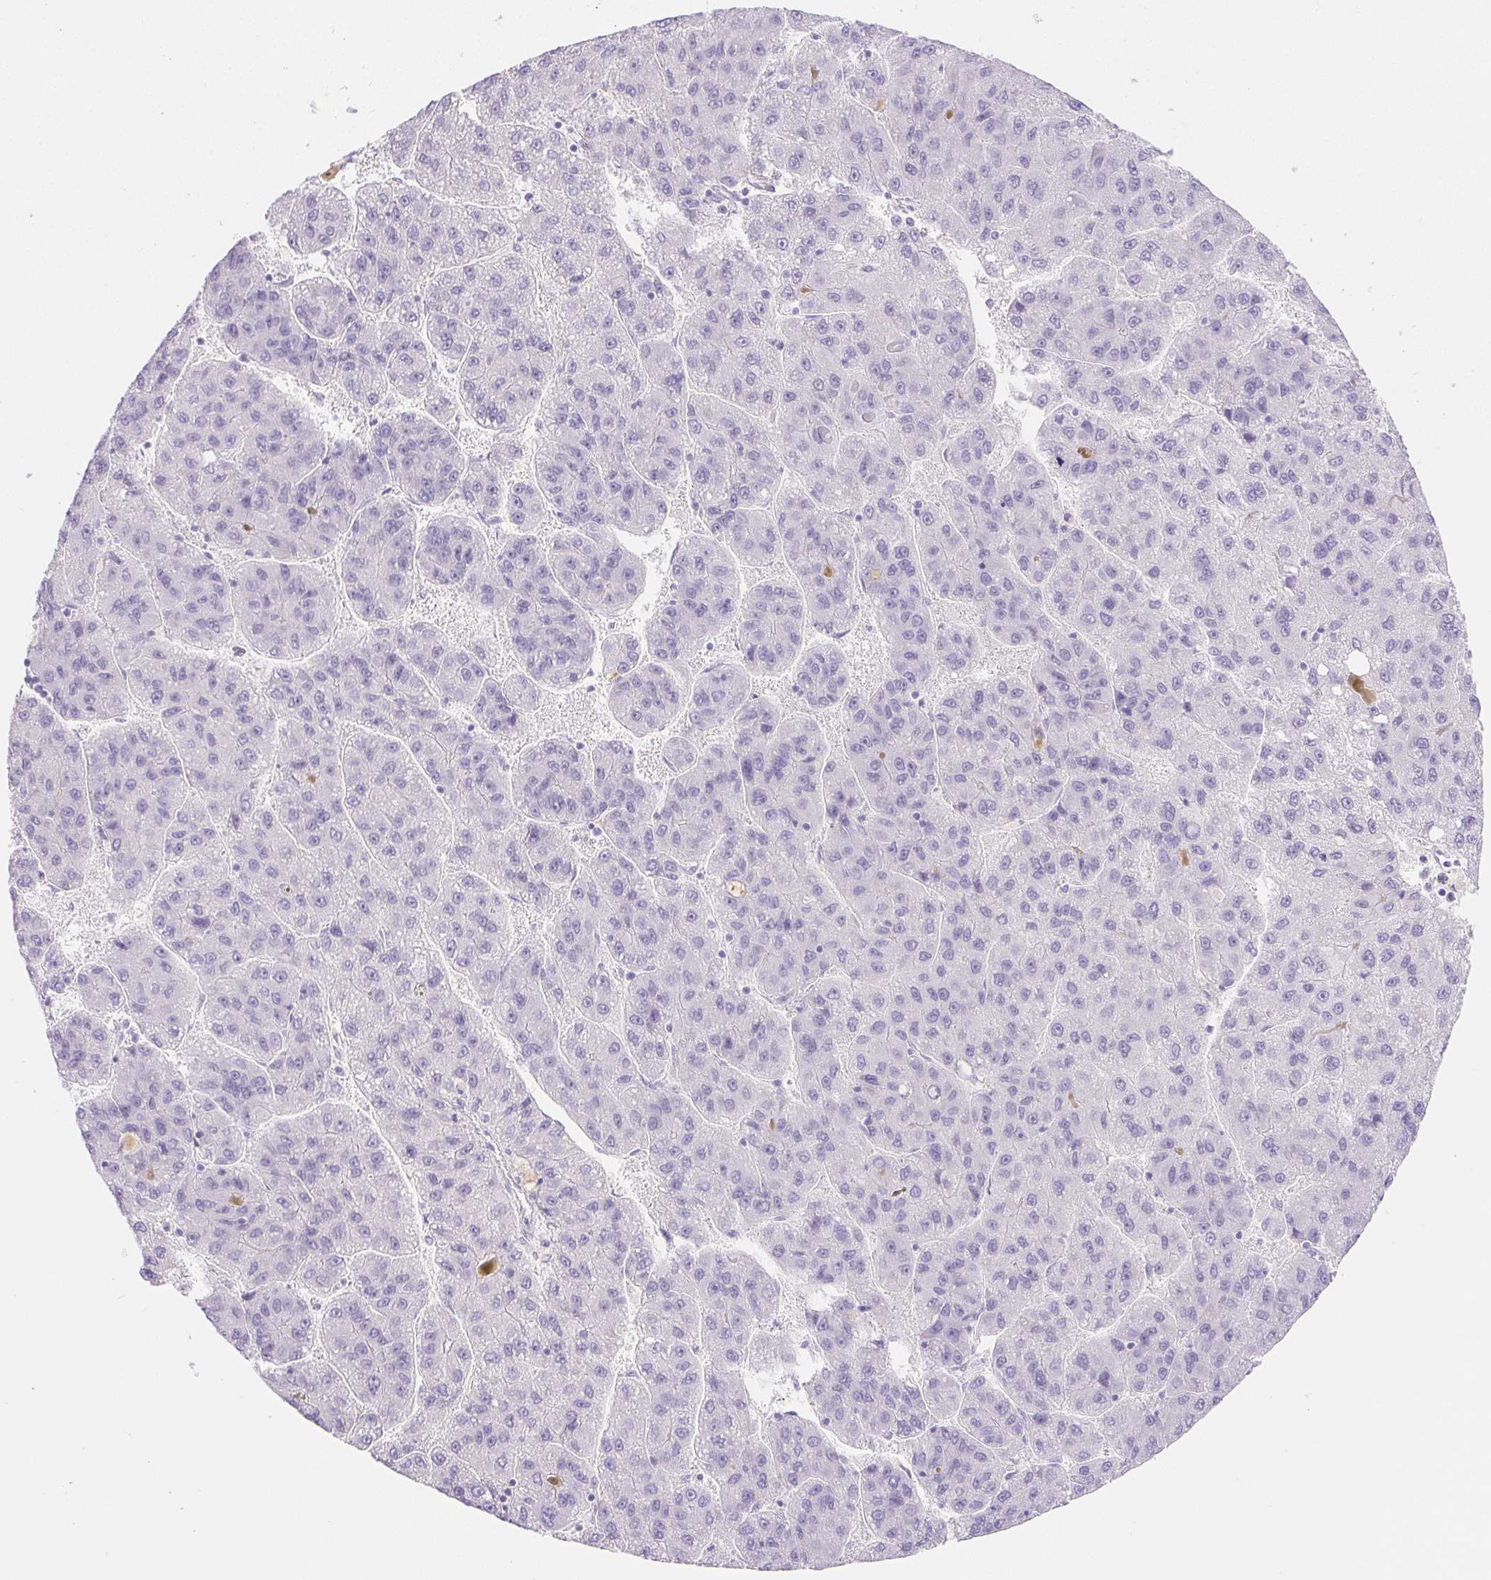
{"staining": {"intensity": "negative", "quantity": "none", "location": "none"}, "tissue": "liver cancer", "cell_type": "Tumor cells", "image_type": "cancer", "snomed": [{"axis": "morphology", "description": "Carcinoma, Hepatocellular, NOS"}, {"axis": "topography", "description": "Liver"}], "caption": "Human liver cancer (hepatocellular carcinoma) stained for a protein using immunohistochemistry shows no staining in tumor cells.", "gene": "PNLIP", "patient": {"sex": "female", "age": 82}}